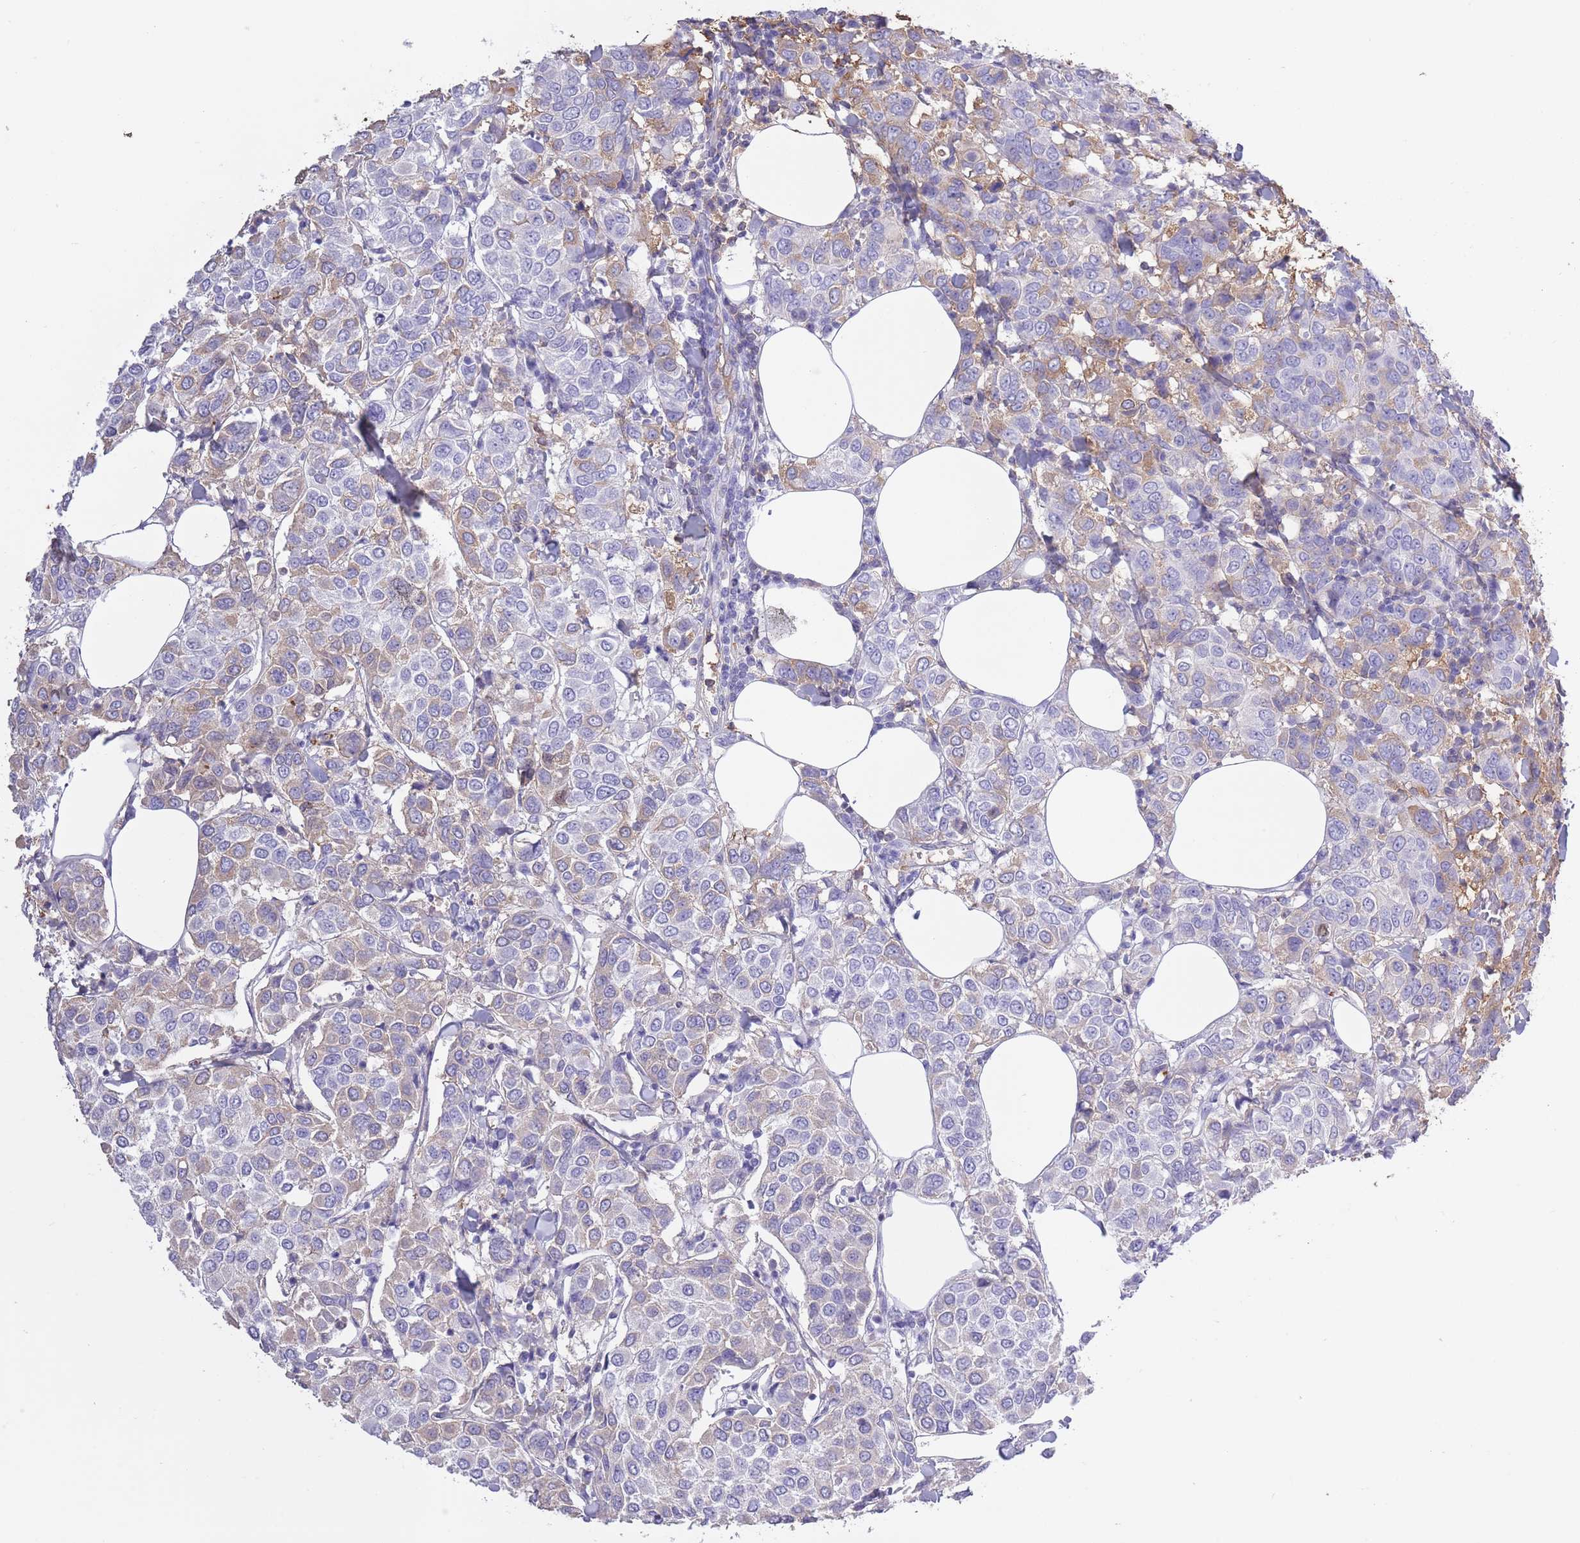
{"staining": {"intensity": "moderate", "quantity": "<25%", "location": "cytoplasmic/membranous"}, "tissue": "breast cancer", "cell_type": "Tumor cells", "image_type": "cancer", "snomed": [{"axis": "morphology", "description": "Duct carcinoma"}, {"axis": "topography", "description": "Breast"}], "caption": "Protein expression analysis of human breast infiltrating ductal carcinoma reveals moderate cytoplasmic/membranous expression in about <25% of tumor cells.", "gene": "AP3S2", "patient": {"sex": "female", "age": 55}}